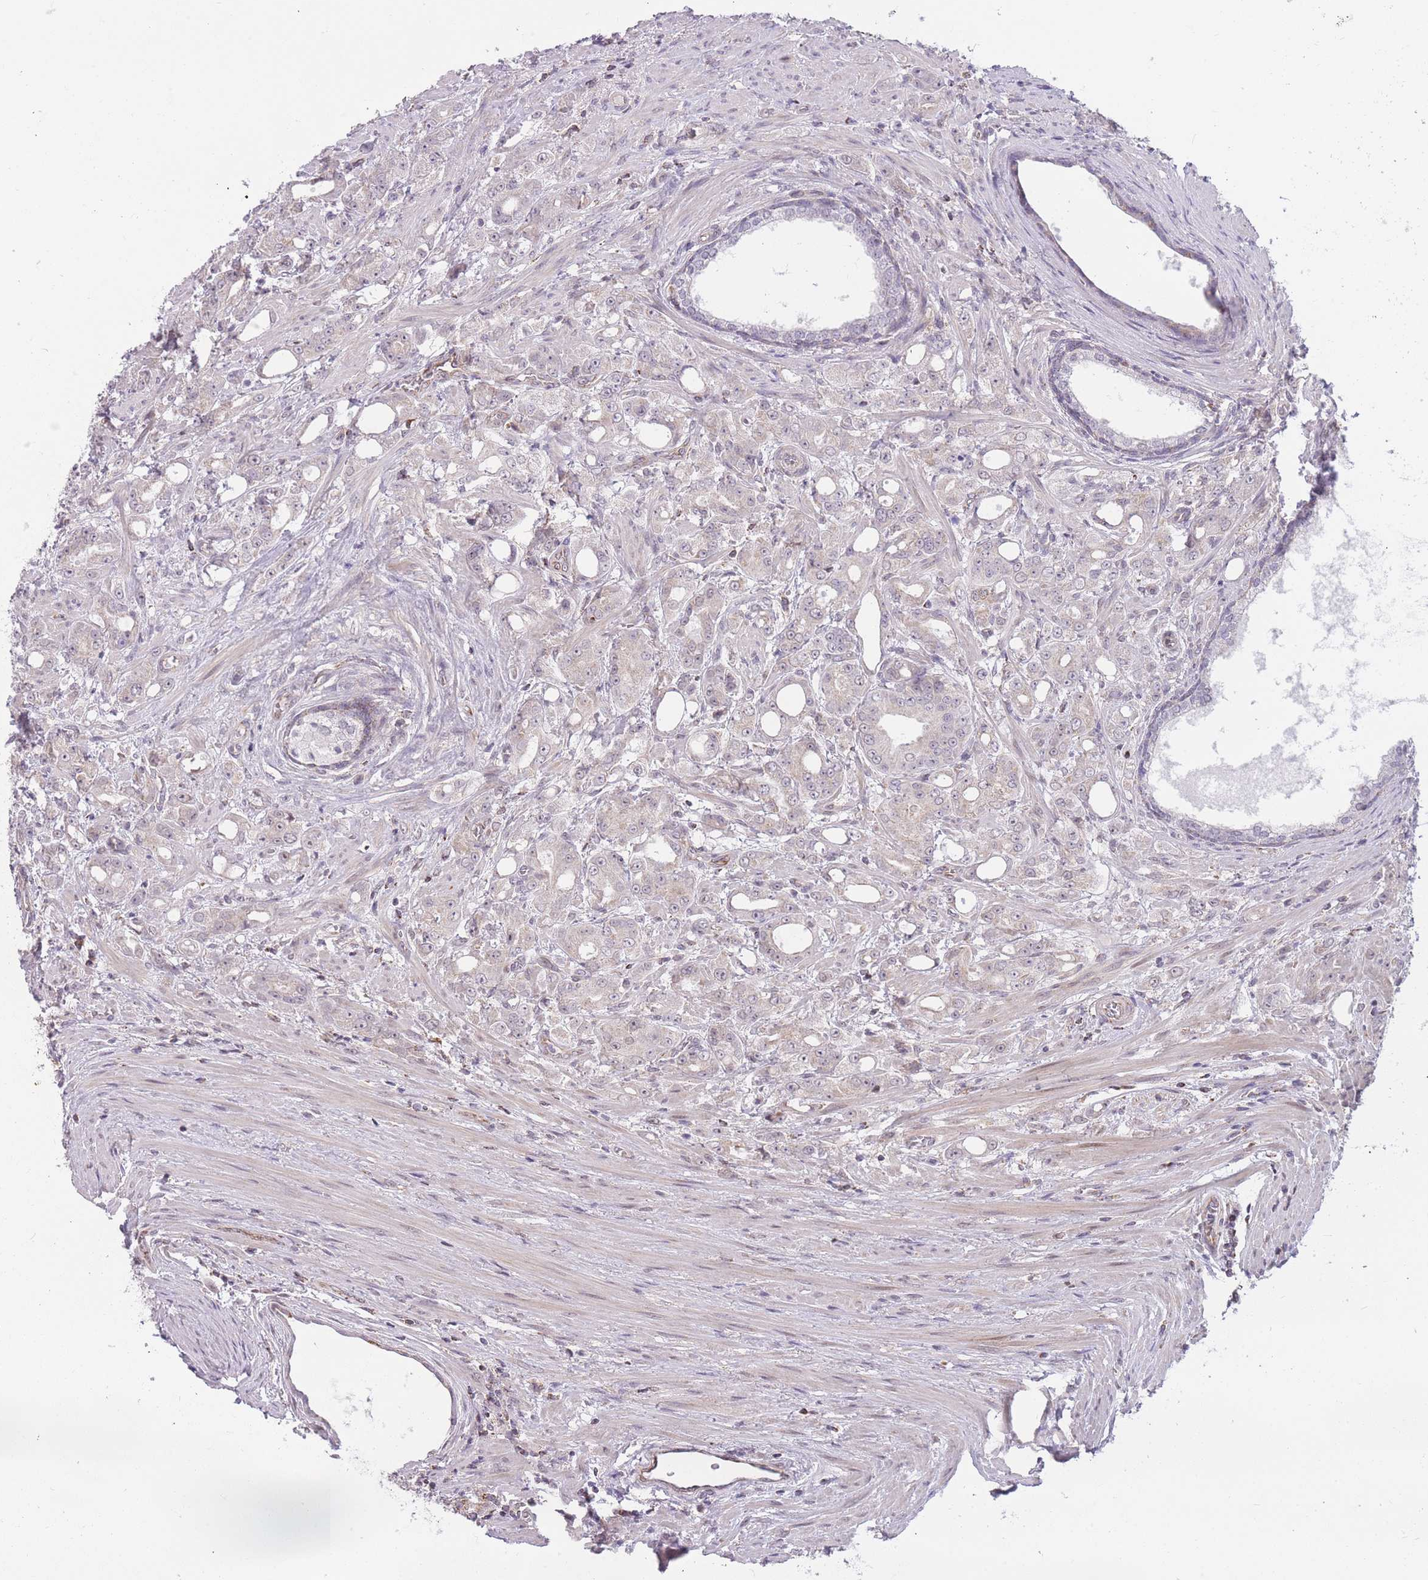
{"staining": {"intensity": "negative", "quantity": "none", "location": "none"}, "tissue": "prostate cancer", "cell_type": "Tumor cells", "image_type": "cancer", "snomed": [{"axis": "morphology", "description": "Adenocarcinoma, High grade"}, {"axis": "topography", "description": "Prostate"}], "caption": "The histopathology image shows no staining of tumor cells in high-grade adenocarcinoma (prostate).", "gene": "DPYSL4", "patient": {"sex": "male", "age": 69}}